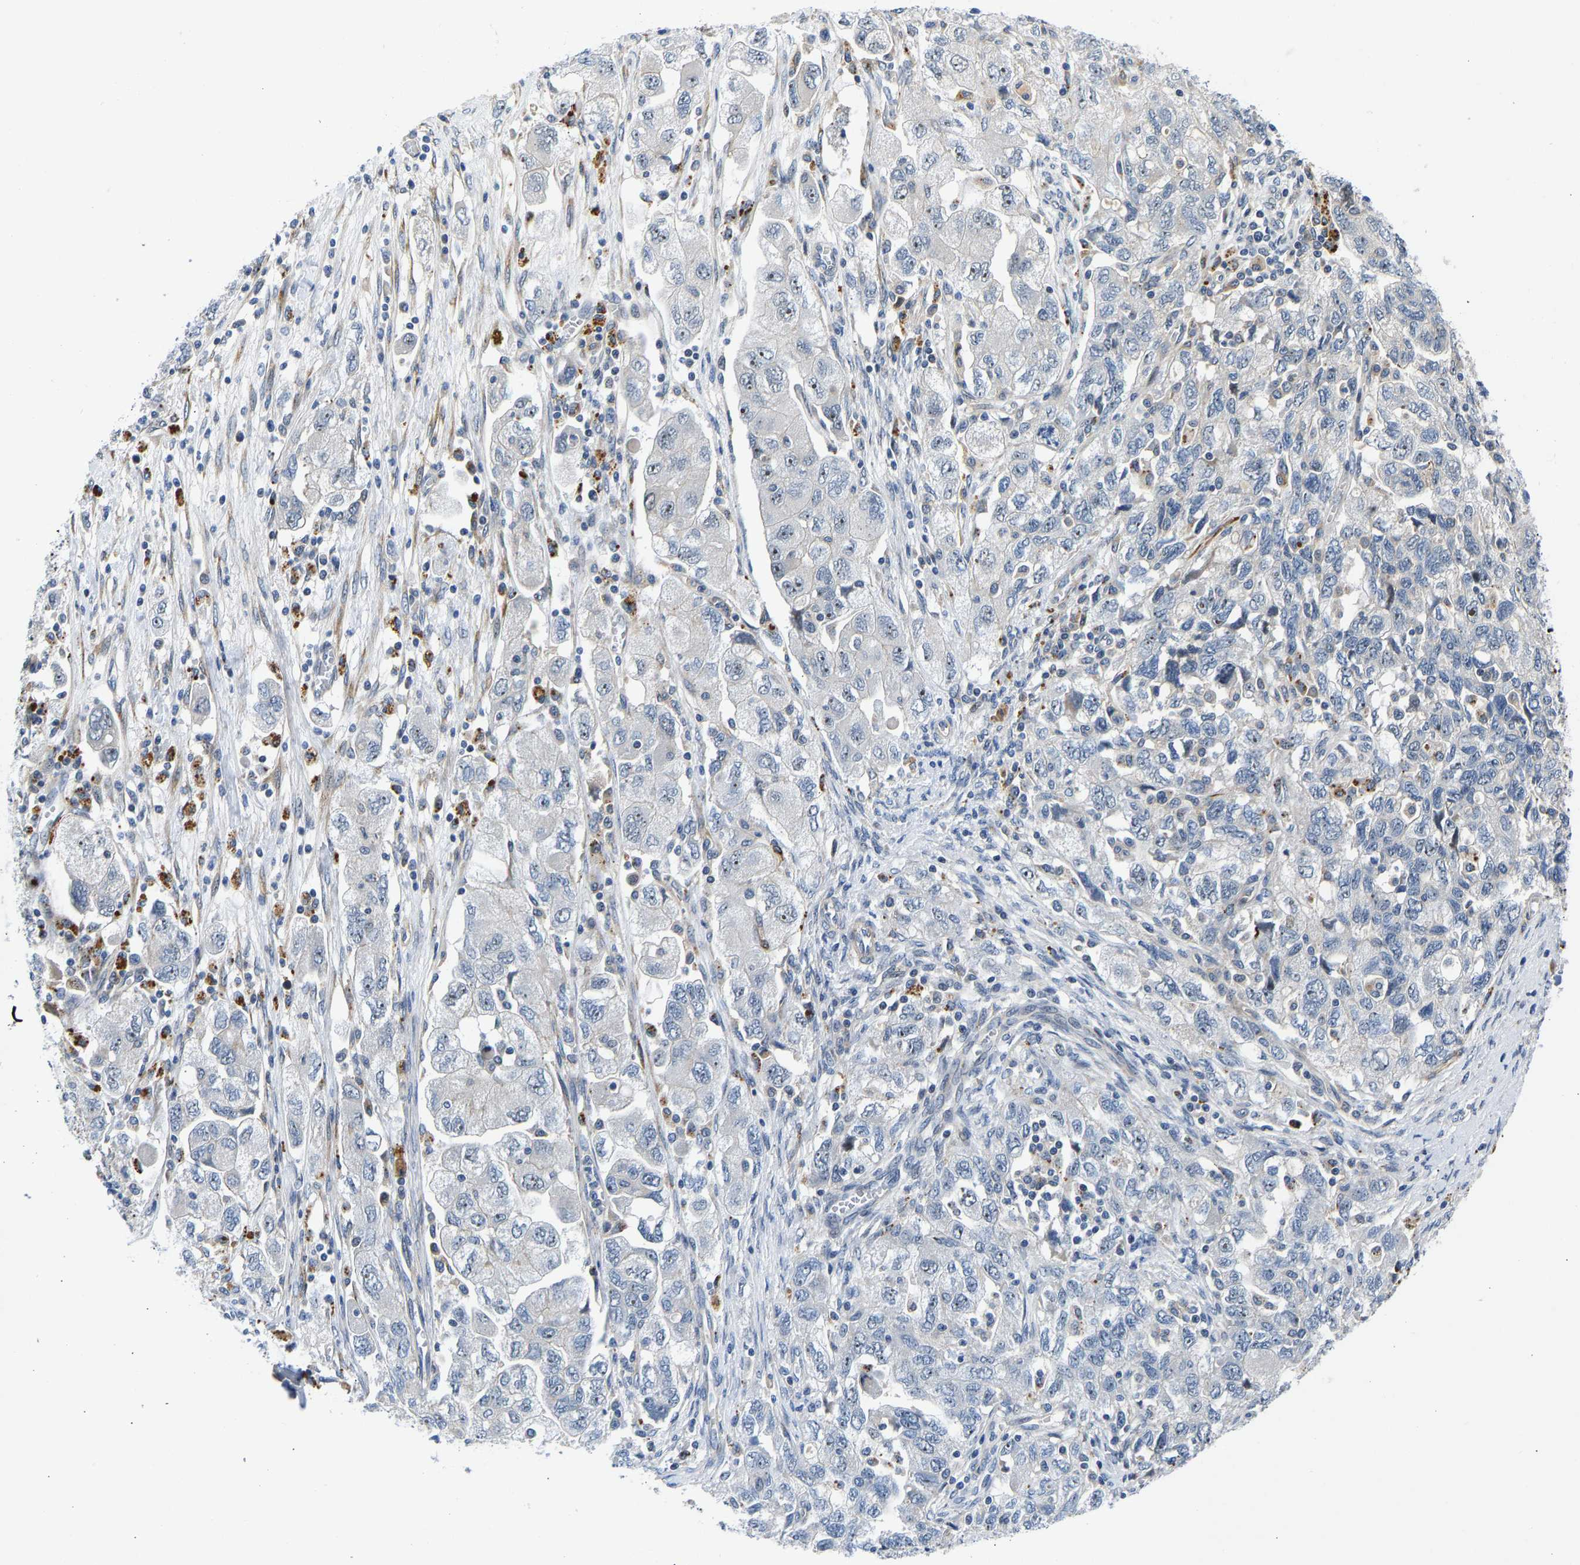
{"staining": {"intensity": "moderate", "quantity": "<25%", "location": "nuclear"}, "tissue": "ovarian cancer", "cell_type": "Tumor cells", "image_type": "cancer", "snomed": [{"axis": "morphology", "description": "Carcinoma, NOS"}, {"axis": "morphology", "description": "Cystadenocarcinoma, serous, NOS"}, {"axis": "topography", "description": "Ovary"}], "caption": "Ovarian carcinoma stained with a protein marker exhibits moderate staining in tumor cells.", "gene": "RESF1", "patient": {"sex": "female", "age": 69}}